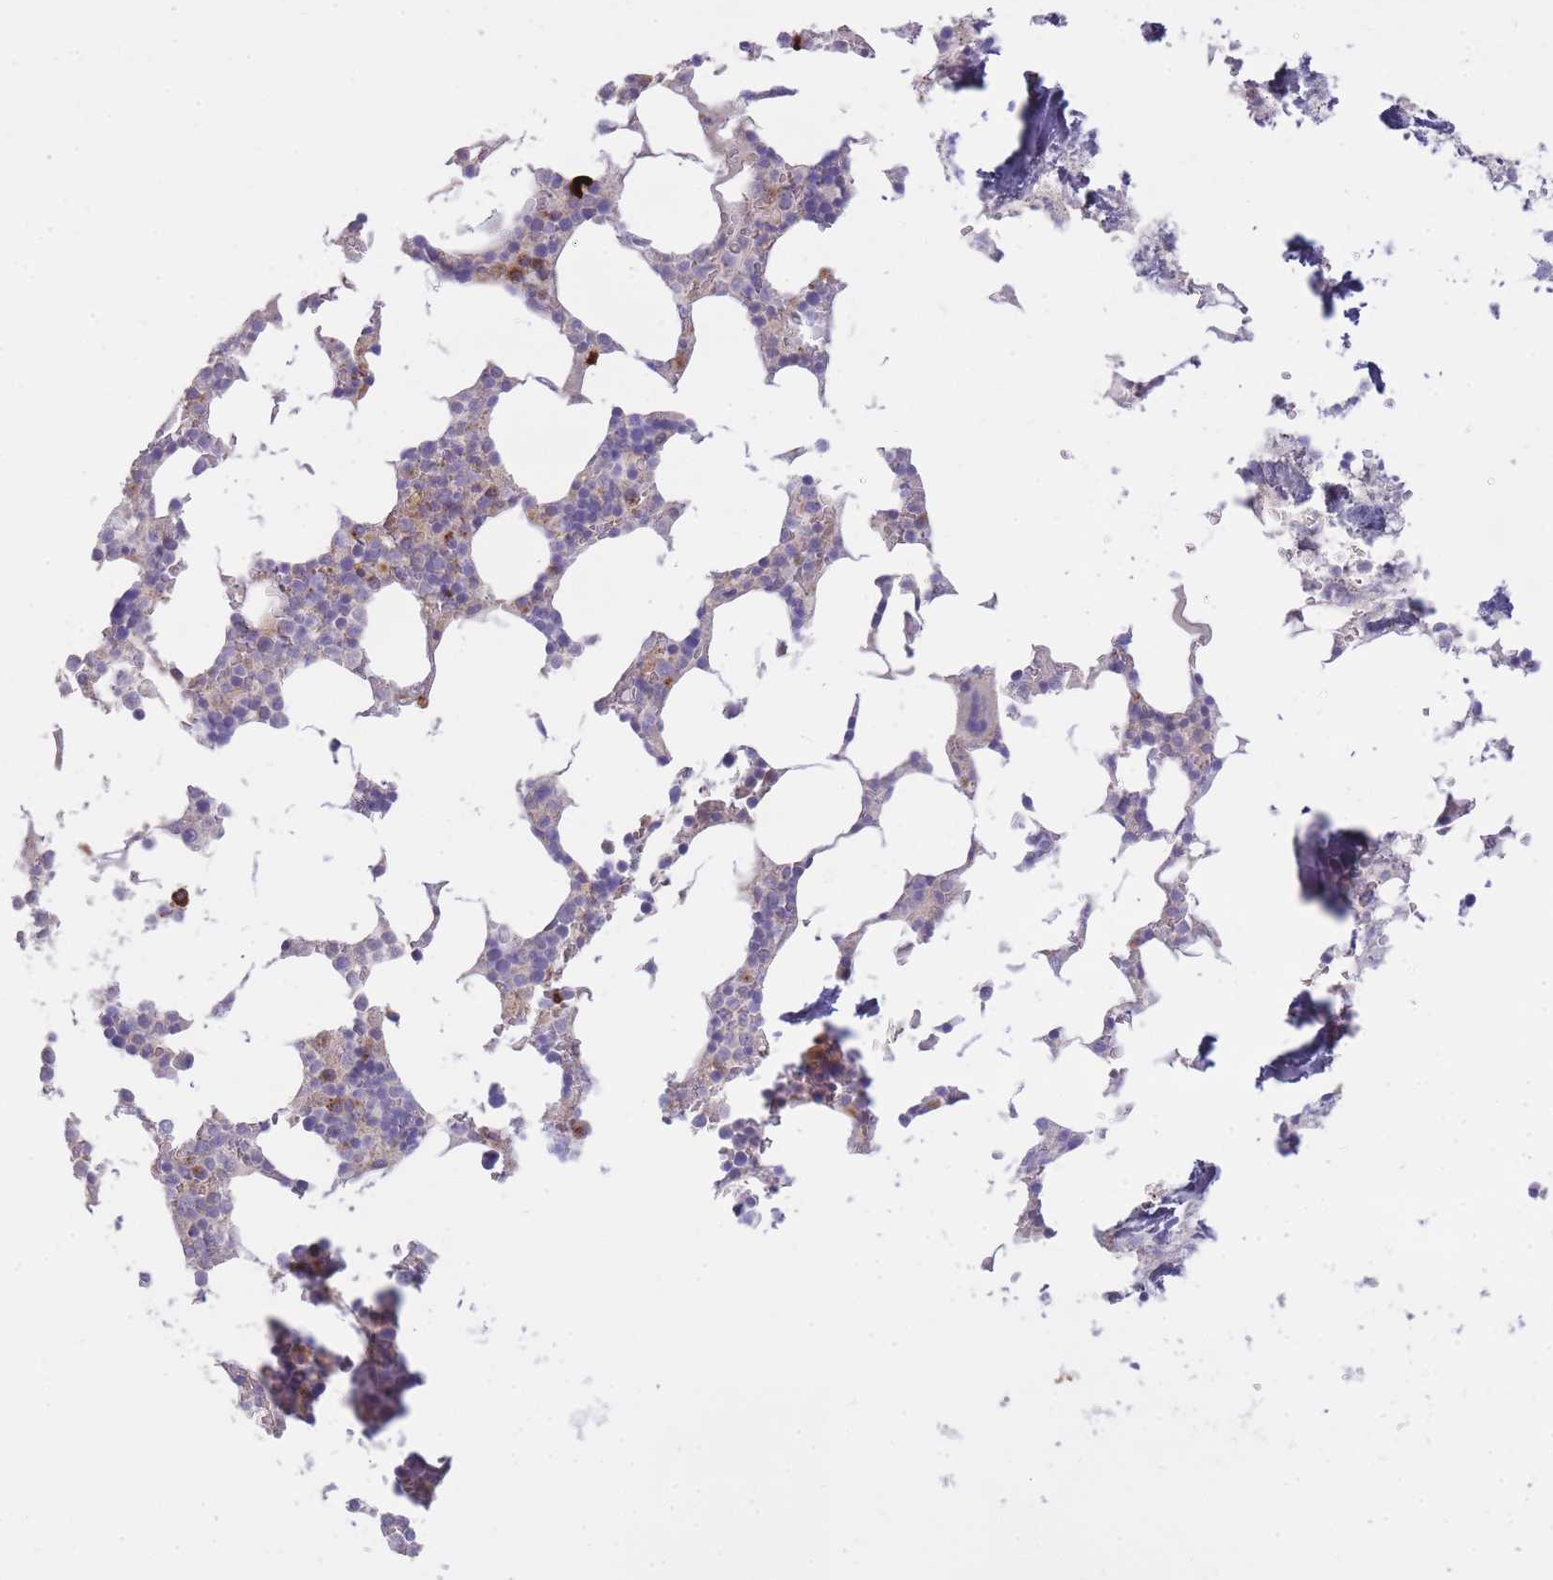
{"staining": {"intensity": "moderate", "quantity": "<25%", "location": "cytoplasmic/membranous"}, "tissue": "bone marrow", "cell_type": "Hematopoietic cells", "image_type": "normal", "snomed": [{"axis": "morphology", "description": "Normal tissue, NOS"}, {"axis": "topography", "description": "Bone marrow"}], "caption": "Protein expression analysis of unremarkable bone marrow demonstrates moderate cytoplasmic/membranous expression in about <25% of hematopoietic cells. The staining is performed using DAB (3,3'-diaminobenzidine) brown chromogen to label protein expression. The nuclei are counter-stained blue using hematoxylin.", "gene": "ATP5MC2", "patient": {"sex": "male", "age": 64}}